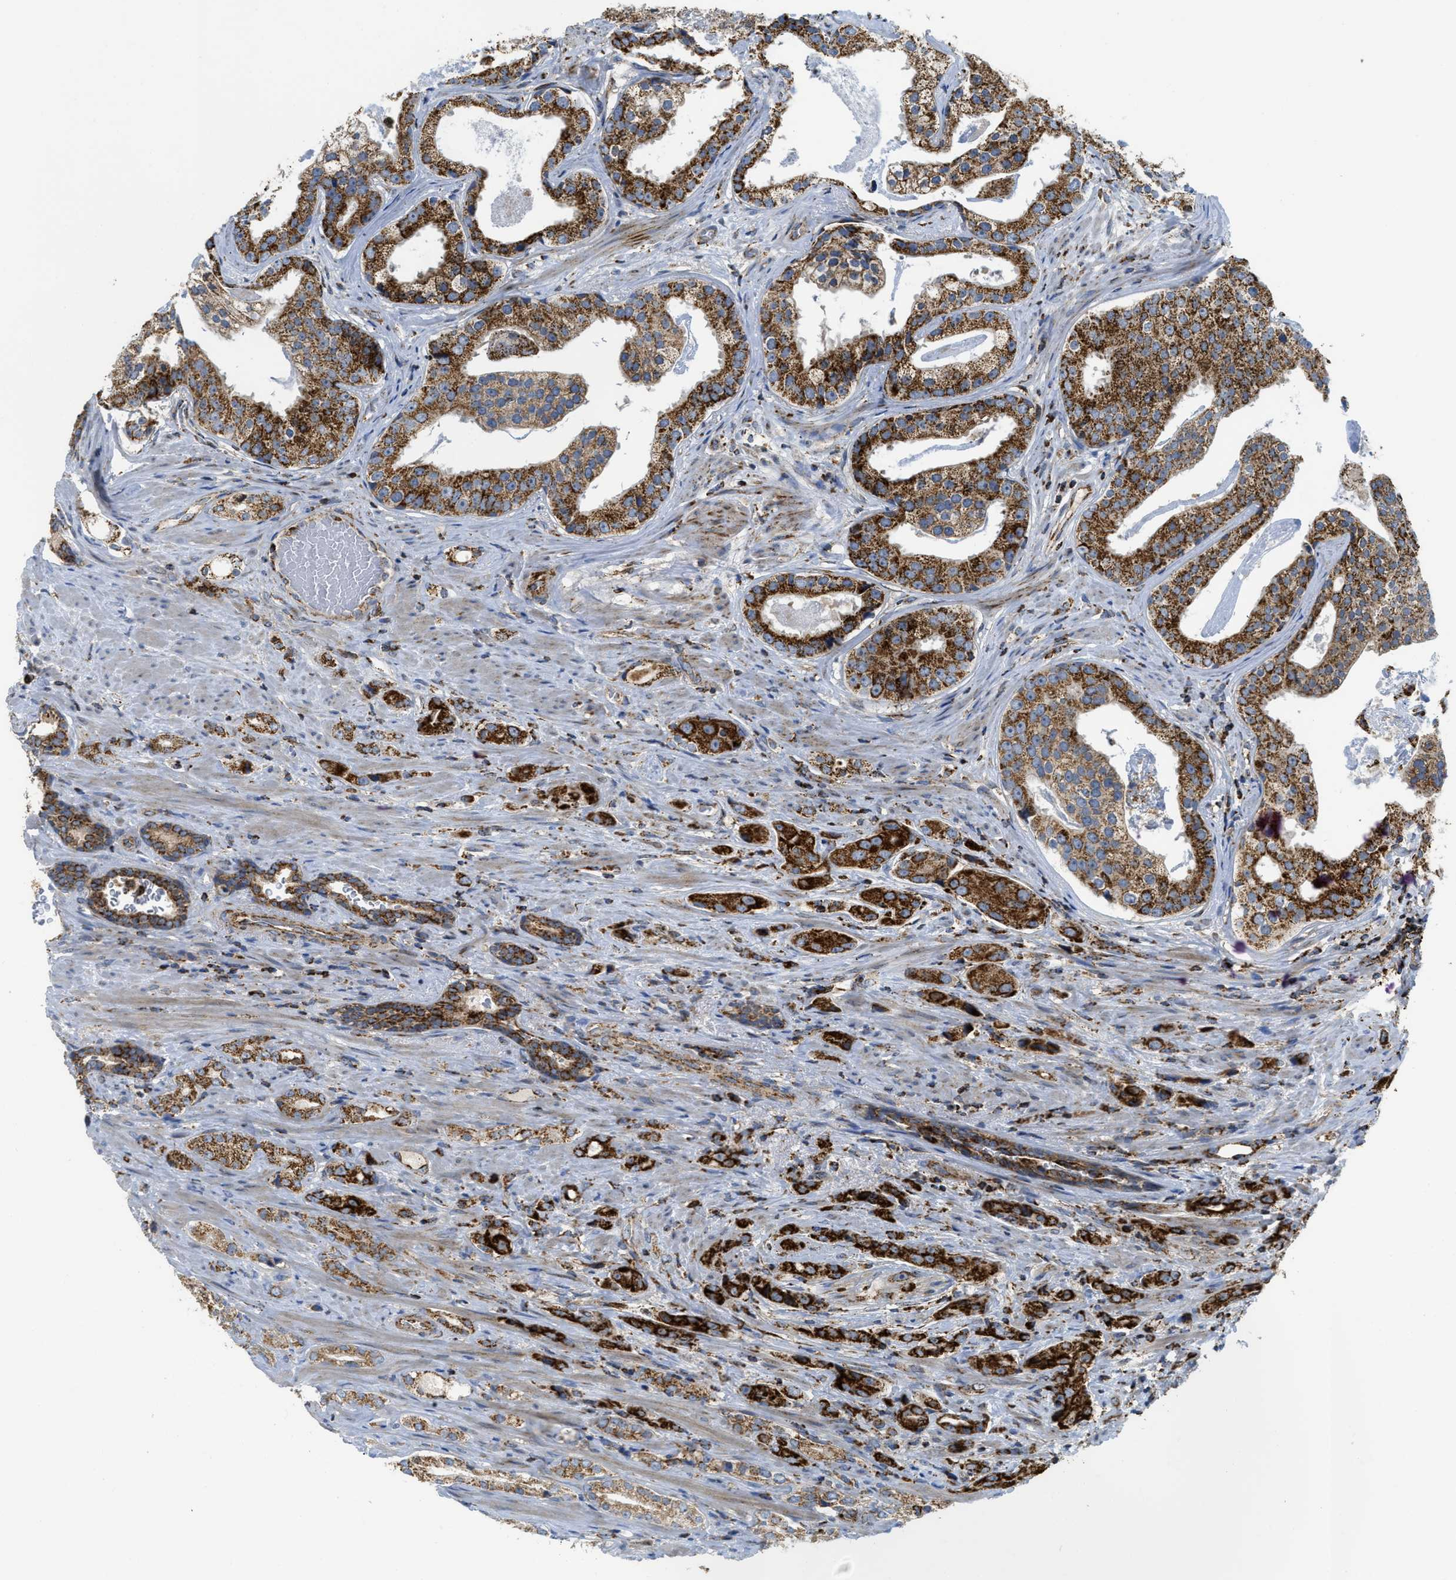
{"staining": {"intensity": "strong", "quantity": ">75%", "location": "cytoplasmic/membranous"}, "tissue": "prostate cancer", "cell_type": "Tumor cells", "image_type": "cancer", "snomed": [{"axis": "morphology", "description": "Adenocarcinoma, High grade"}, {"axis": "topography", "description": "Prostate"}], "caption": "A histopathology image showing strong cytoplasmic/membranous staining in approximately >75% of tumor cells in adenocarcinoma (high-grade) (prostate), as visualized by brown immunohistochemical staining.", "gene": "SQOR", "patient": {"sex": "male", "age": 71}}